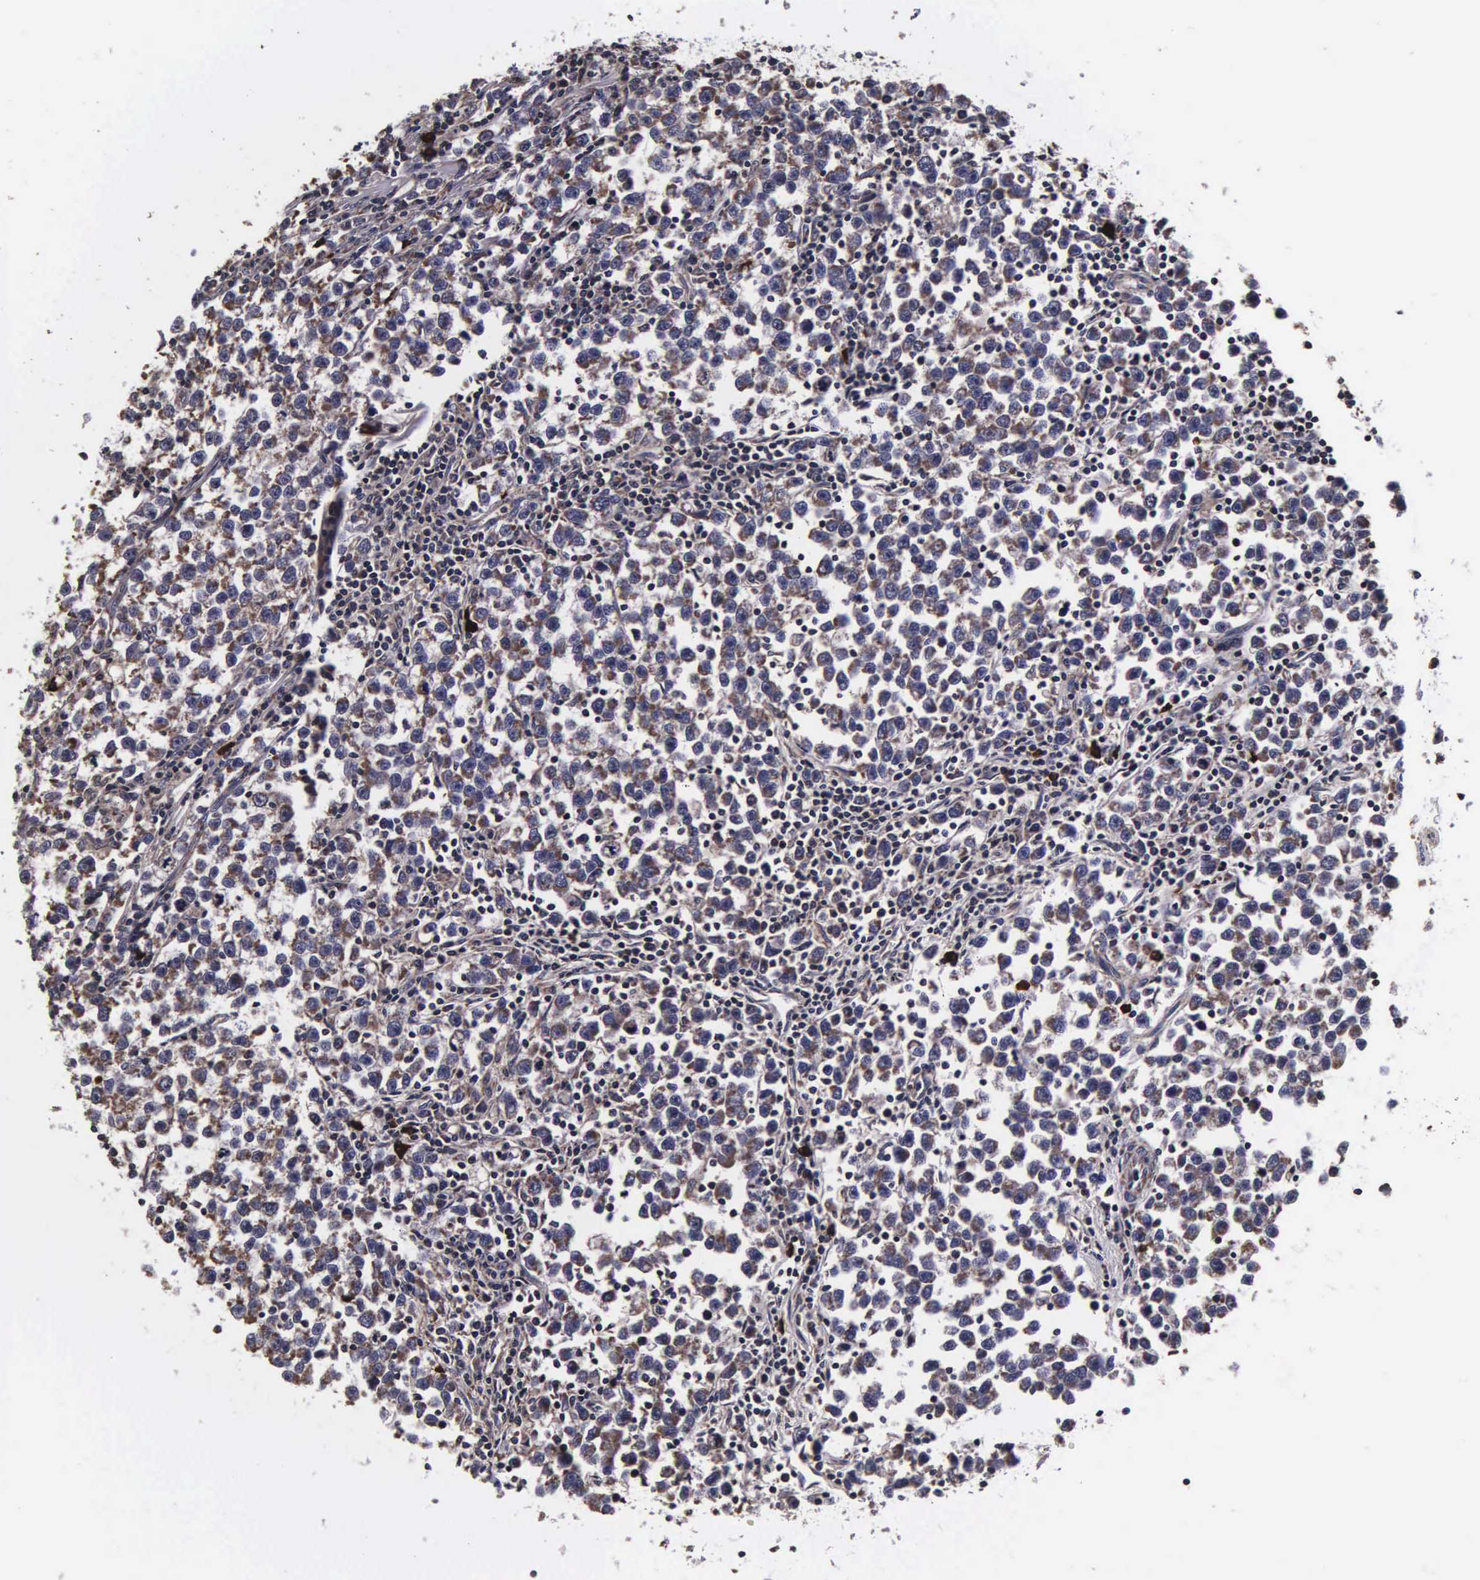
{"staining": {"intensity": "weak", "quantity": "25%-75%", "location": "cytoplasmic/membranous"}, "tissue": "testis cancer", "cell_type": "Tumor cells", "image_type": "cancer", "snomed": [{"axis": "morphology", "description": "Seminoma, NOS"}, {"axis": "topography", "description": "Testis"}], "caption": "Immunohistochemical staining of human seminoma (testis) demonstrates weak cytoplasmic/membranous protein expression in approximately 25%-75% of tumor cells.", "gene": "PSMA3", "patient": {"sex": "male", "age": 43}}